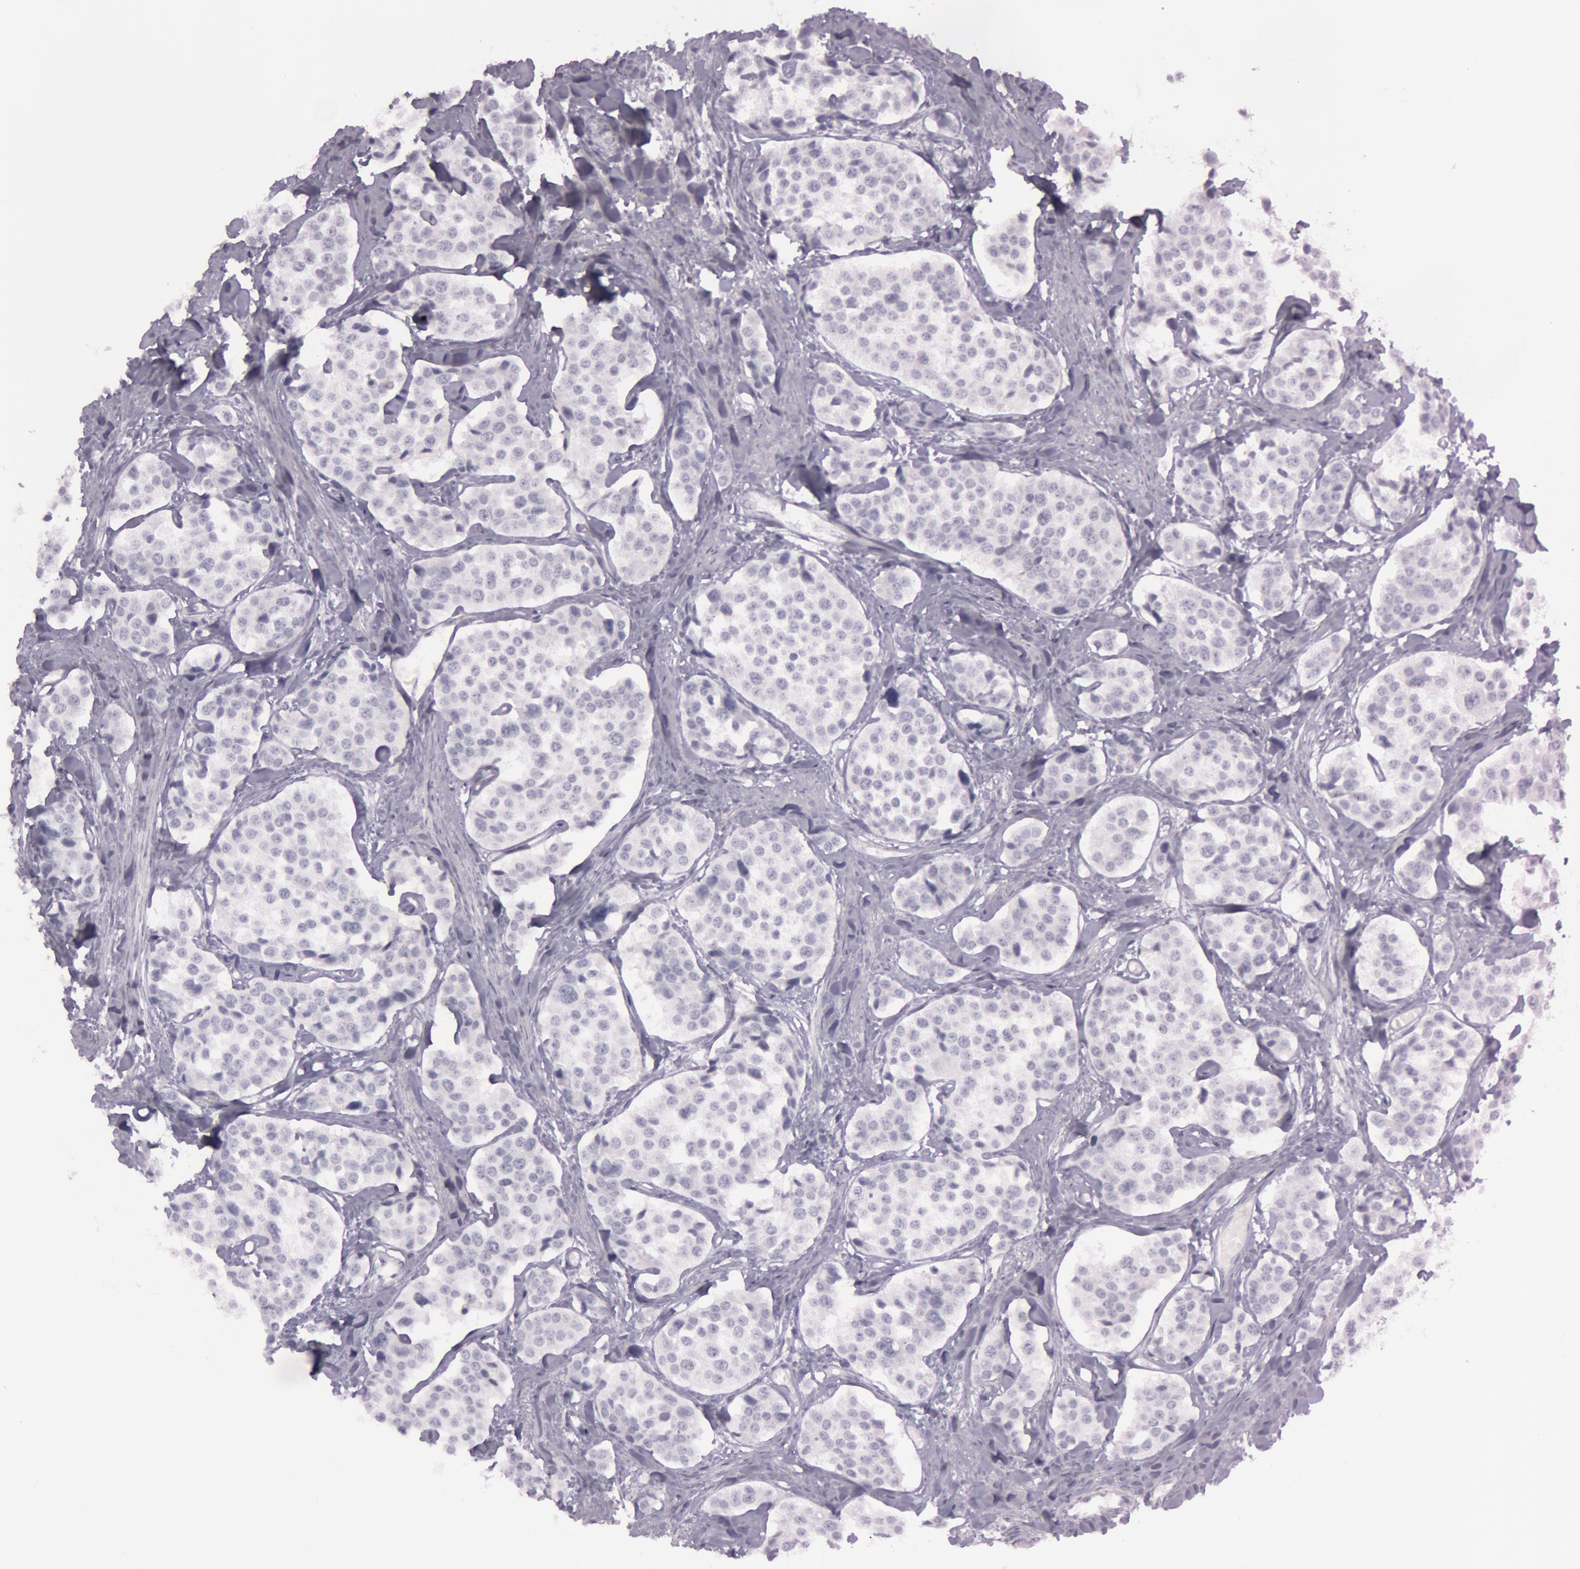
{"staining": {"intensity": "negative", "quantity": "none", "location": "none"}, "tissue": "carcinoid", "cell_type": "Tumor cells", "image_type": "cancer", "snomed": [{"axis": "morphology", "description": "Carcinoid, malignant, NOS"}, {"axis": "topography", "description": "Small intestine"}], "caption": "The image demonstrates no significant positivity in tumor cells of carcinoid.", "gene": "S100A7", "patient": {"sex": "male", "age": 60}}